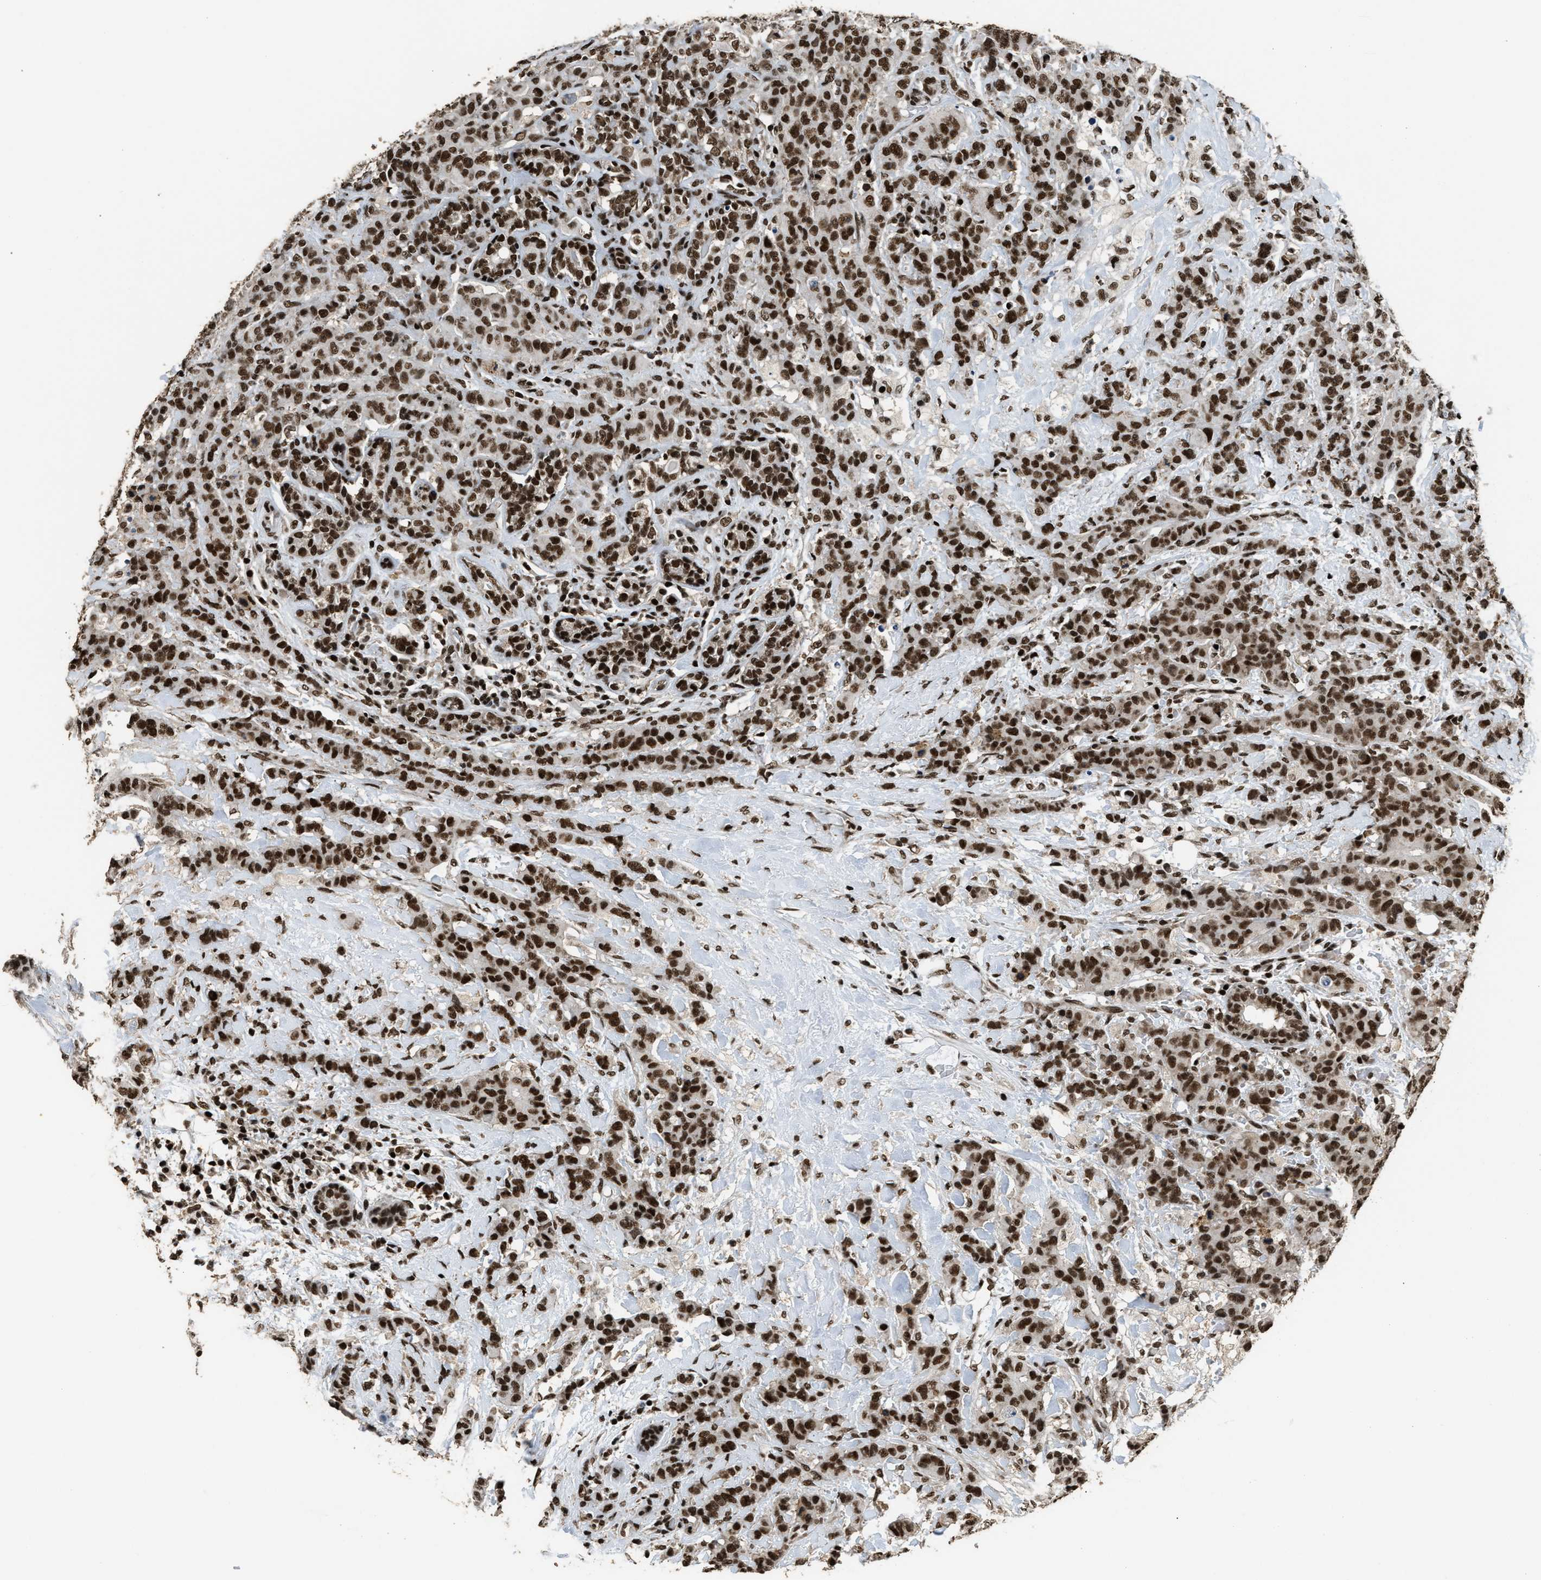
{"staining": {"intensity": "strong", "quantity": ">75%", "location": "nuclear"}, "tissue": "breast cancer", "cell_type": "Tumor cells", "image_type": "cancer", "snomed": [{"axis": "morphology", "description": "Normal tissue, NOS"}, {"axis": "morphology", "description": "Duct carcinoma"}, {"axis": "topography", "description": "Breast"}], "caption": "Tumor cells reveal high levels of strong nuclear staining in about >75% of cells in human intraductal carcinoma (breast).", "gene": "RAD21", "patient": {"sex": "female", "age": 40}}